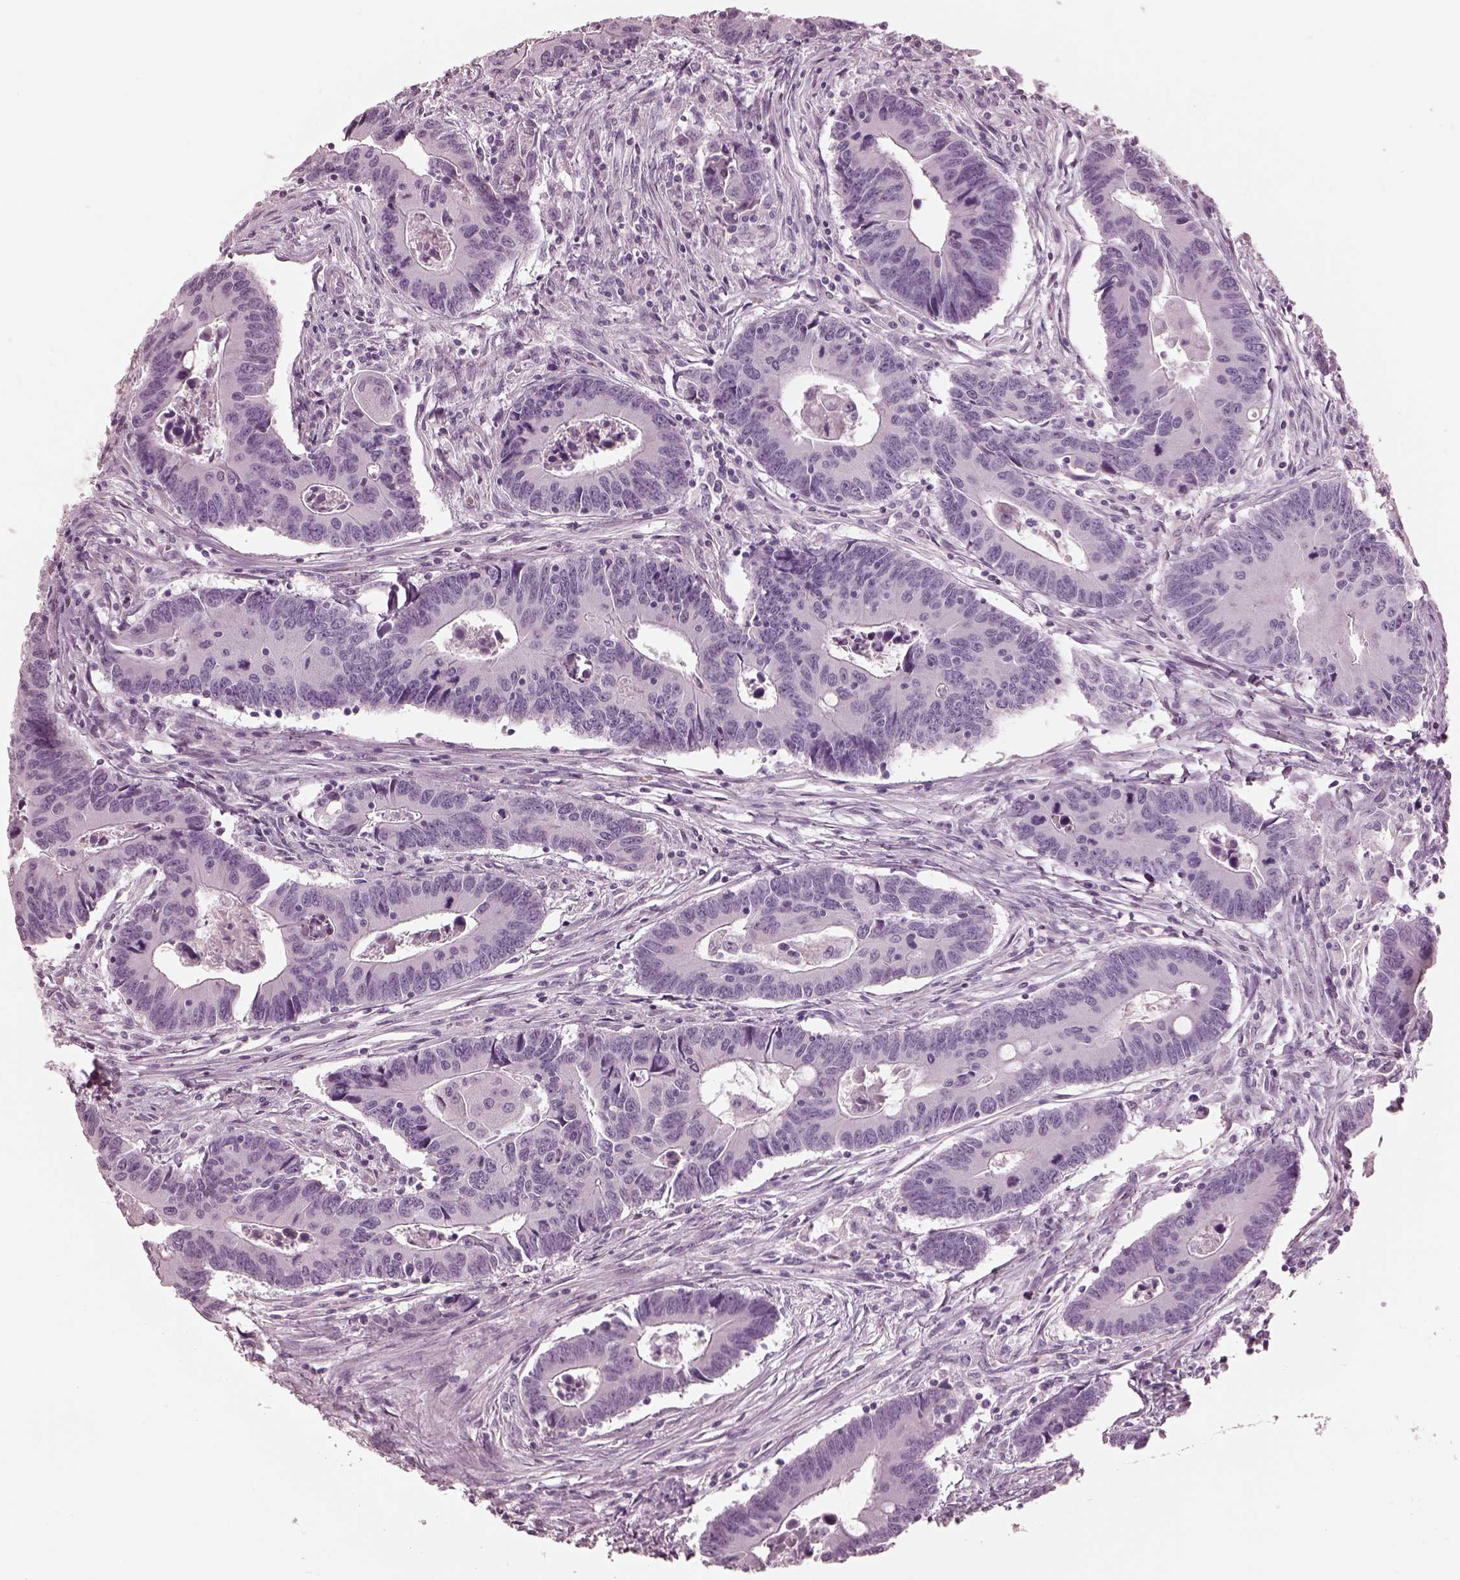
{"staining": {"intensity": "negative", "quantity": "none", "location": "none"}, "tissue": "colorectal cancer", "cell_type": "Tumor cells", "image_type": "cancer", "snomed": [{"axis": "morphology", "description": "Adenocarcinoma, NOS"}, {"axis": "topography", "description": "Rectum"}], "caption": "There is no significant positivity in tumor cells of adenocarcinoma (colorectal). (Immunohistochemistry, brightfield microscopy, high magnification).", "gene": "RSPH9", "patient": {"sex": "male", "age": 67}}